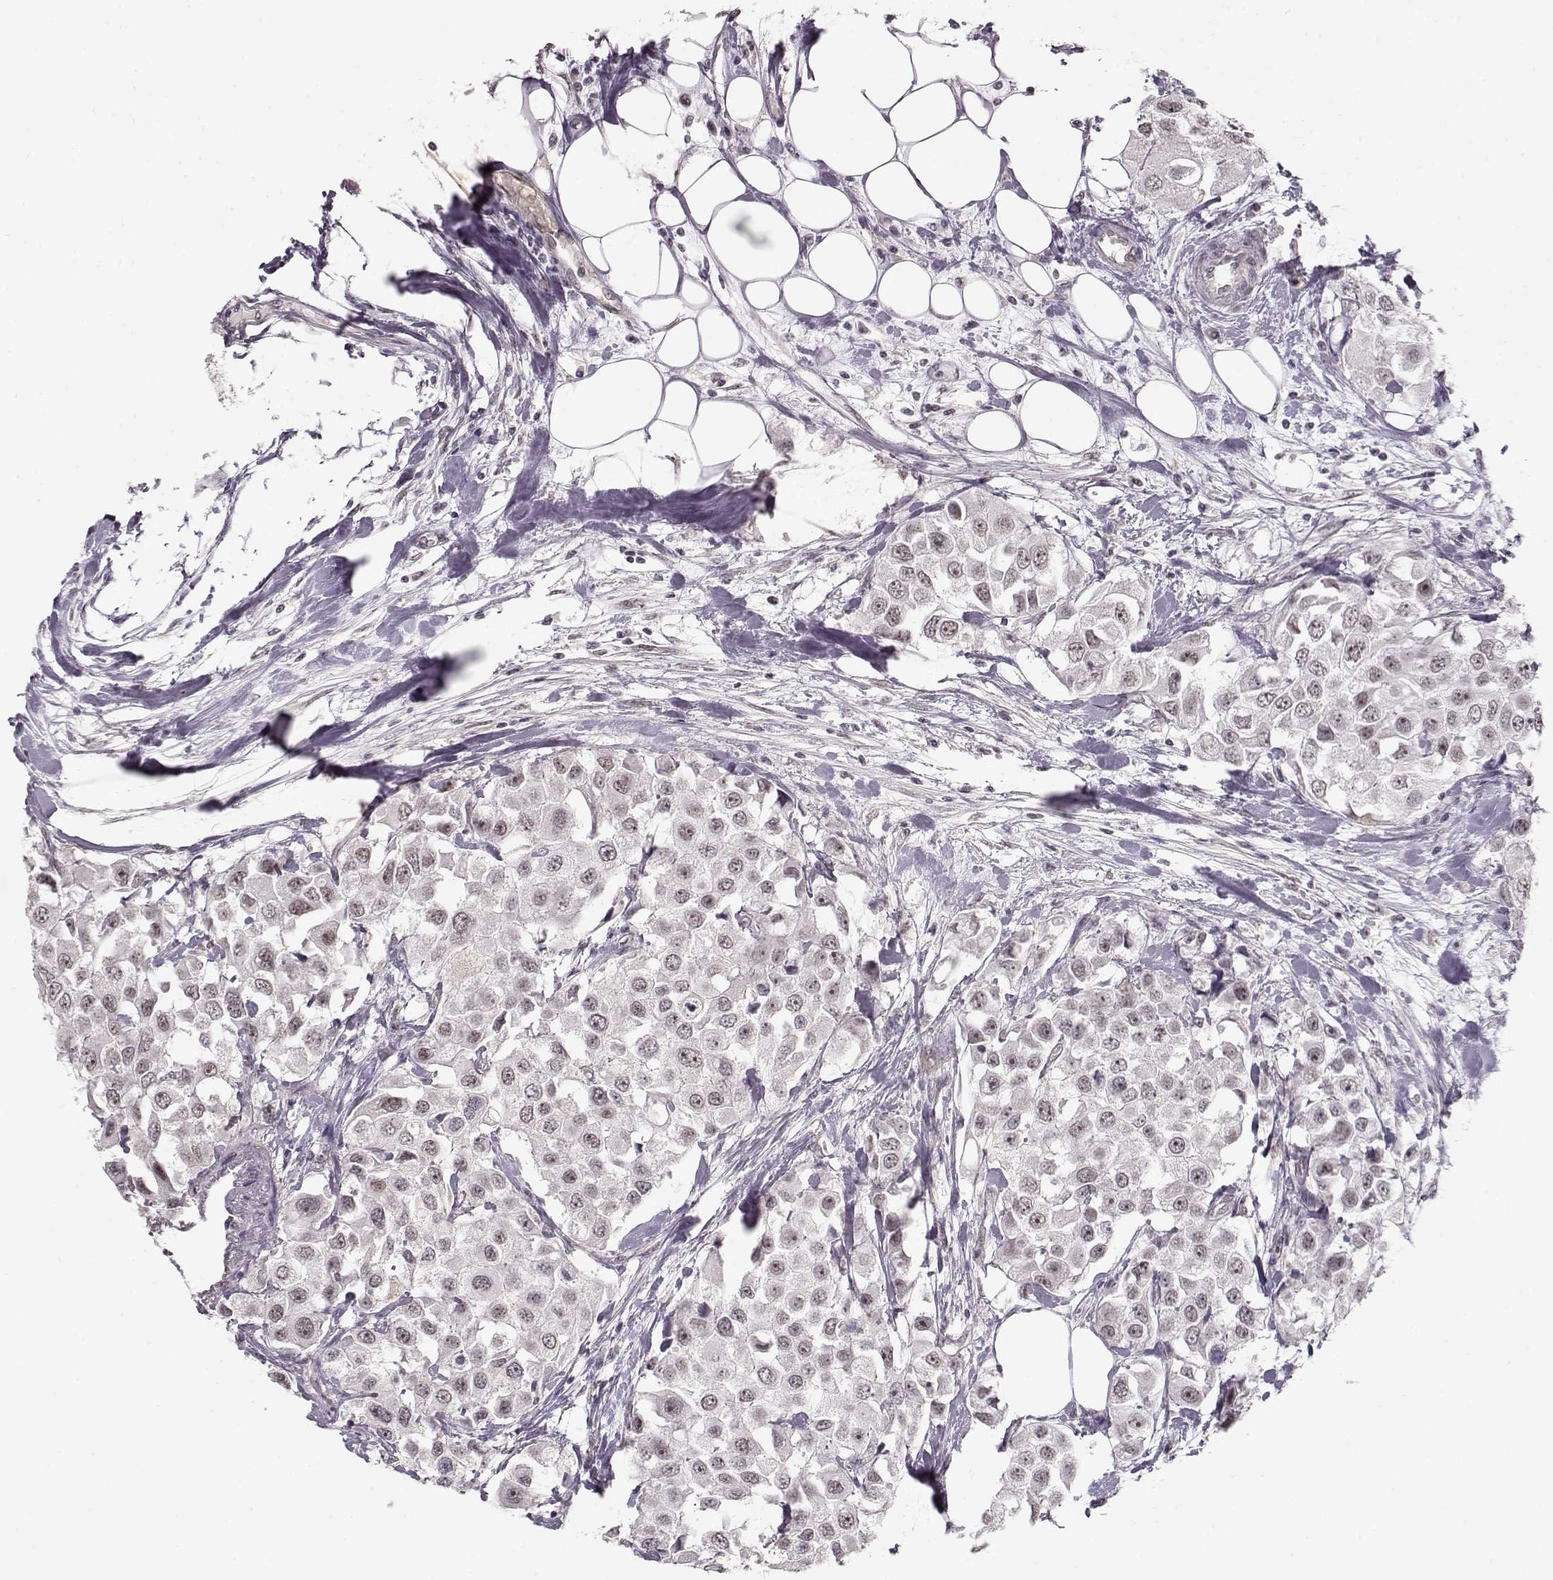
{"staining": {"intensity": "weak", "quantity": ">75%", "location": "nuclear"}, "tissue": "urothelial cancer", "cell_type": "Tumor cells", "image_type": "cancer", "snomed": [{"axis": "morphology", "description": "Urothelial carcinoma, High grade"}, {"axis": "topography", "description": "Urinary bladder"}], "caption": "The micrograph reveals a brown stain indicating the presence of a protein in the nuclear of tumor cells in high-grade urothelial carcinoma.", "gene": "PCP4", "patient": {"sex": "female", "age": 64}}